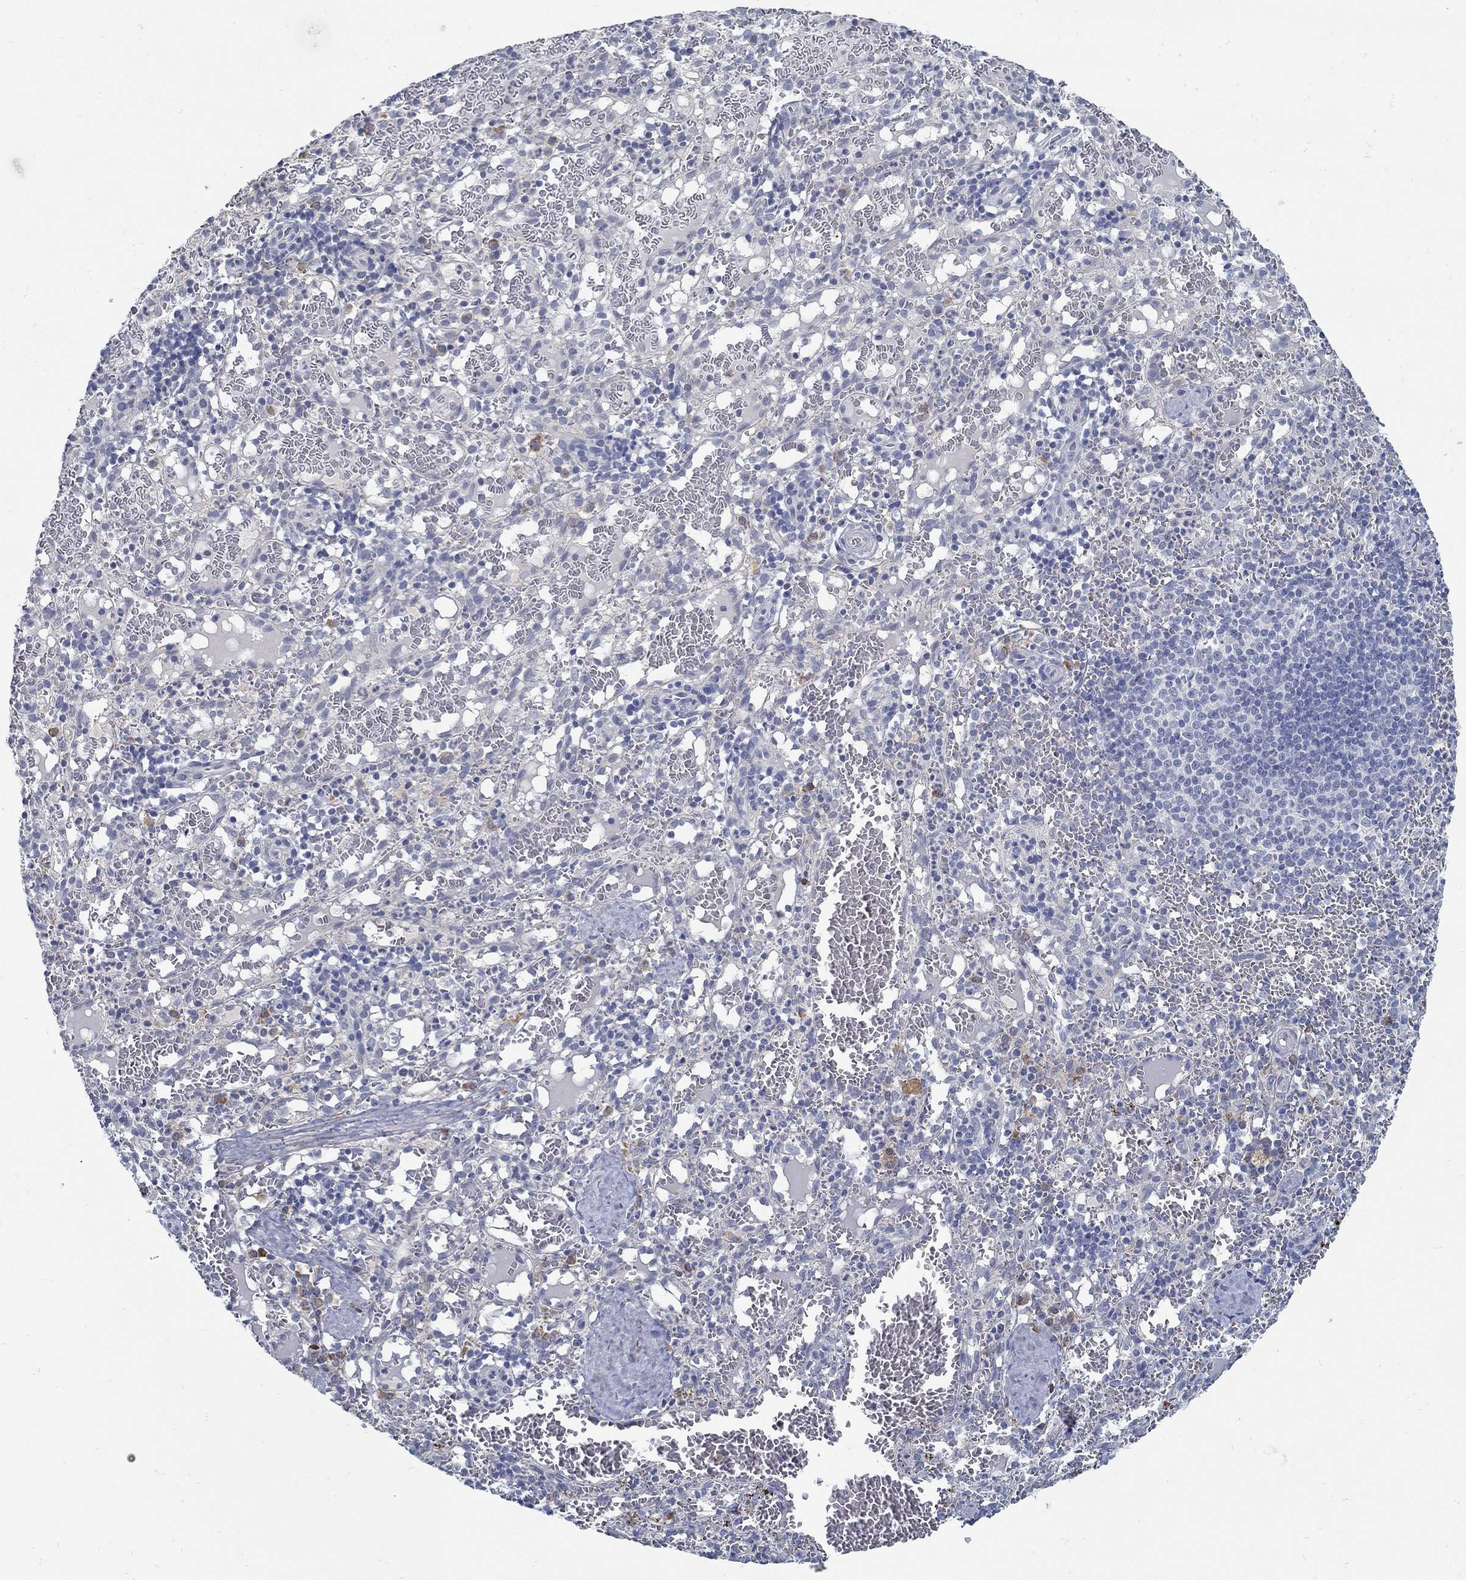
{"staining": {"intensity": "moderate", "quantity": "<25%", "location": "cytoplasmic/membranous"}, "tissue": "spleen", "cell_type": "Cells in red pulp", "image_type": "normal", "snomed": [{"axis": "morphology", "description": "Normal tissue, NOS"}, {"axis": "topography", "description": "Spleen"}], "caption": "Immunohistochemistry (IHC) (DAB) staining of unremarkable spleen displays moderate cytoplasmic/membranous protein expression in about <25% of cells in red pulp.", "gene": "PCDH11X", "patient": {"sex": "male", "age": 11}}